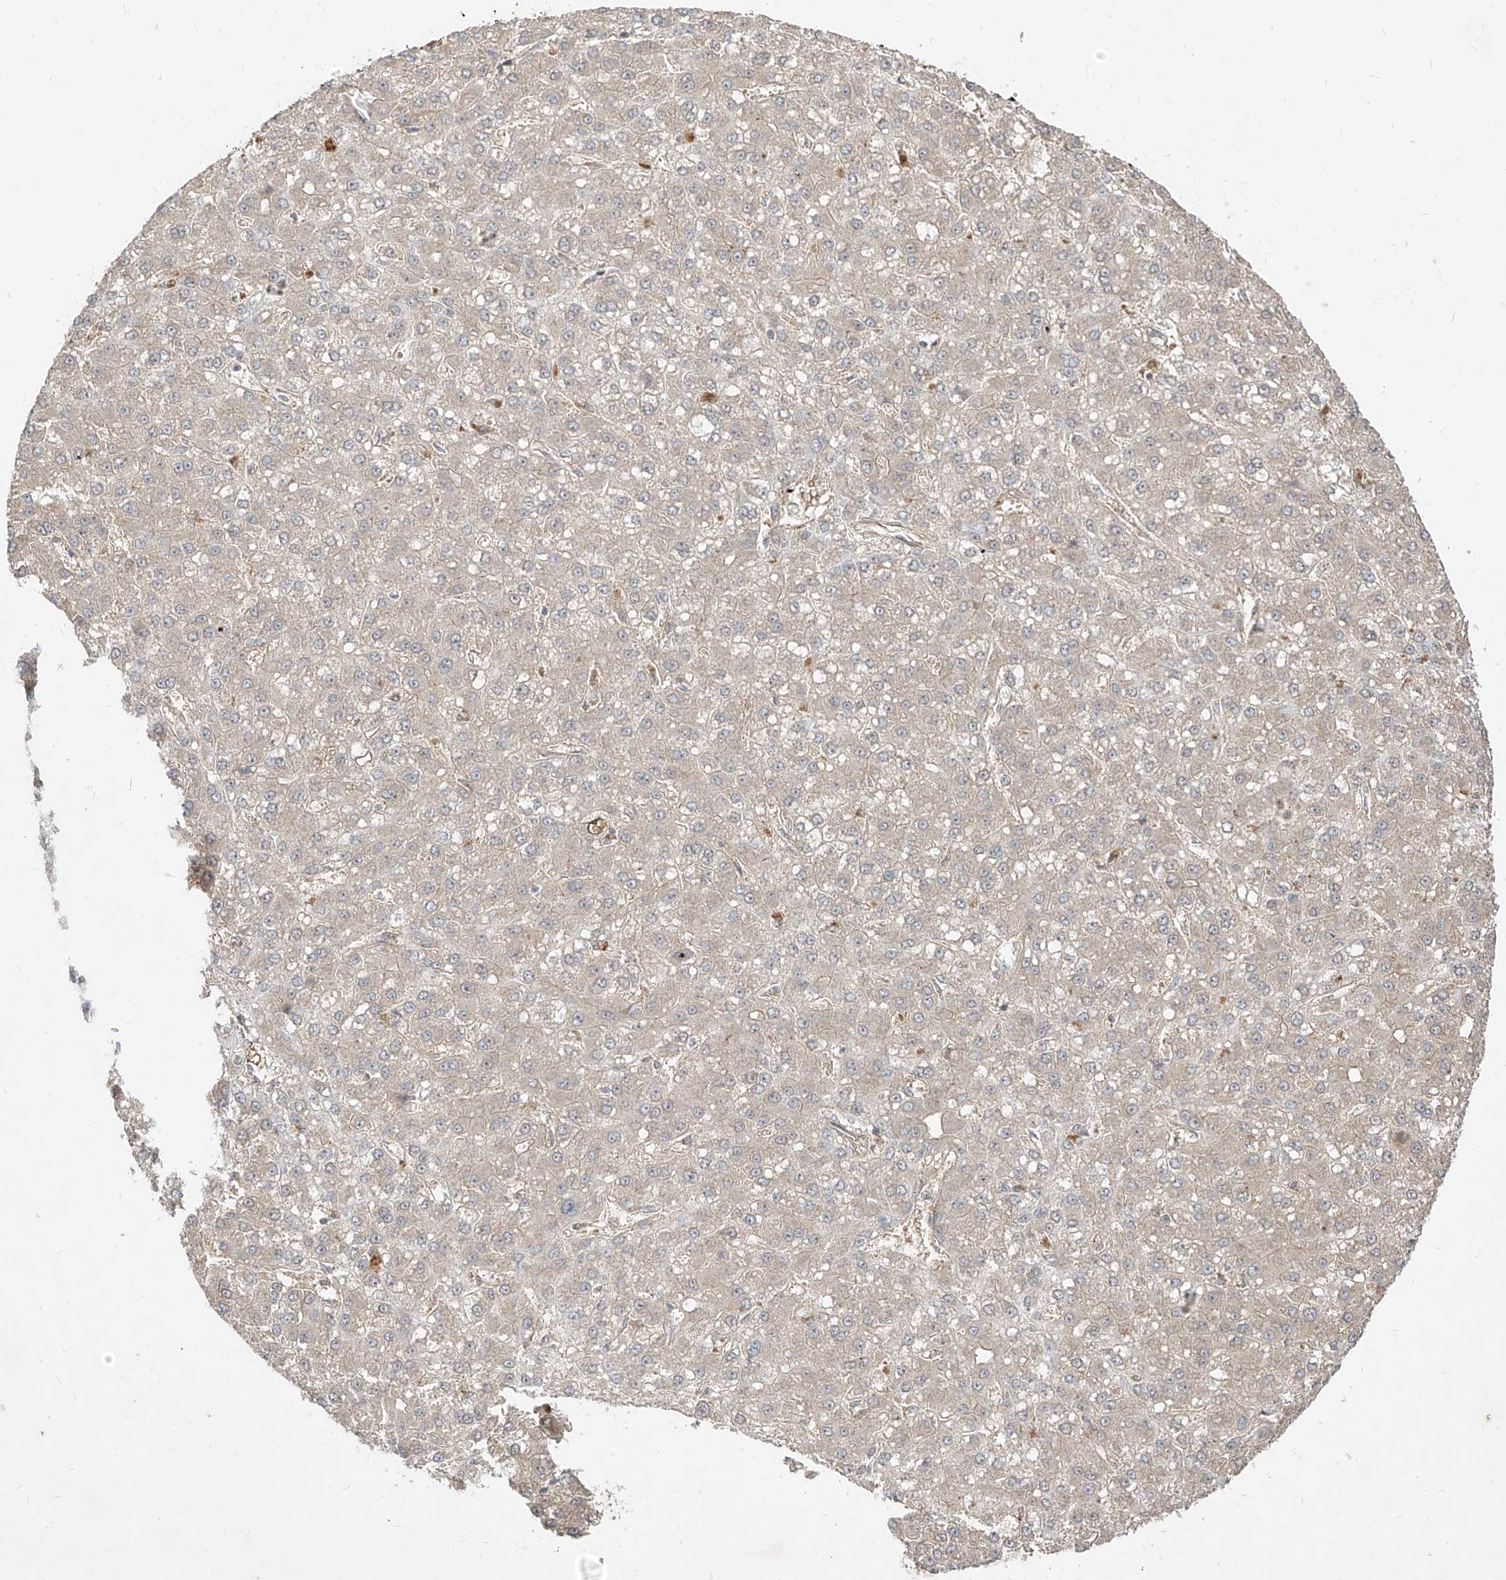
{"staining": {"intensity": "negative", "quantity": "none", "location": "none"}, "tissue": "liver cancer", "cell_type": "Tumor cells", "image_type": "cancer", "snomed": [{"axis": "morphology", "description": "Carcinoma, Hepatocellular, NOS"}, {"axis": "topography", "description": "Liver"}], "caption": "This is an immunohistochemistry (IHC) histopathology image of liver hepatocellular carcinoma. There is no expression in tumor cells.", "gene": "LCOR", "patient": {"sex": "male", "age": 67}}